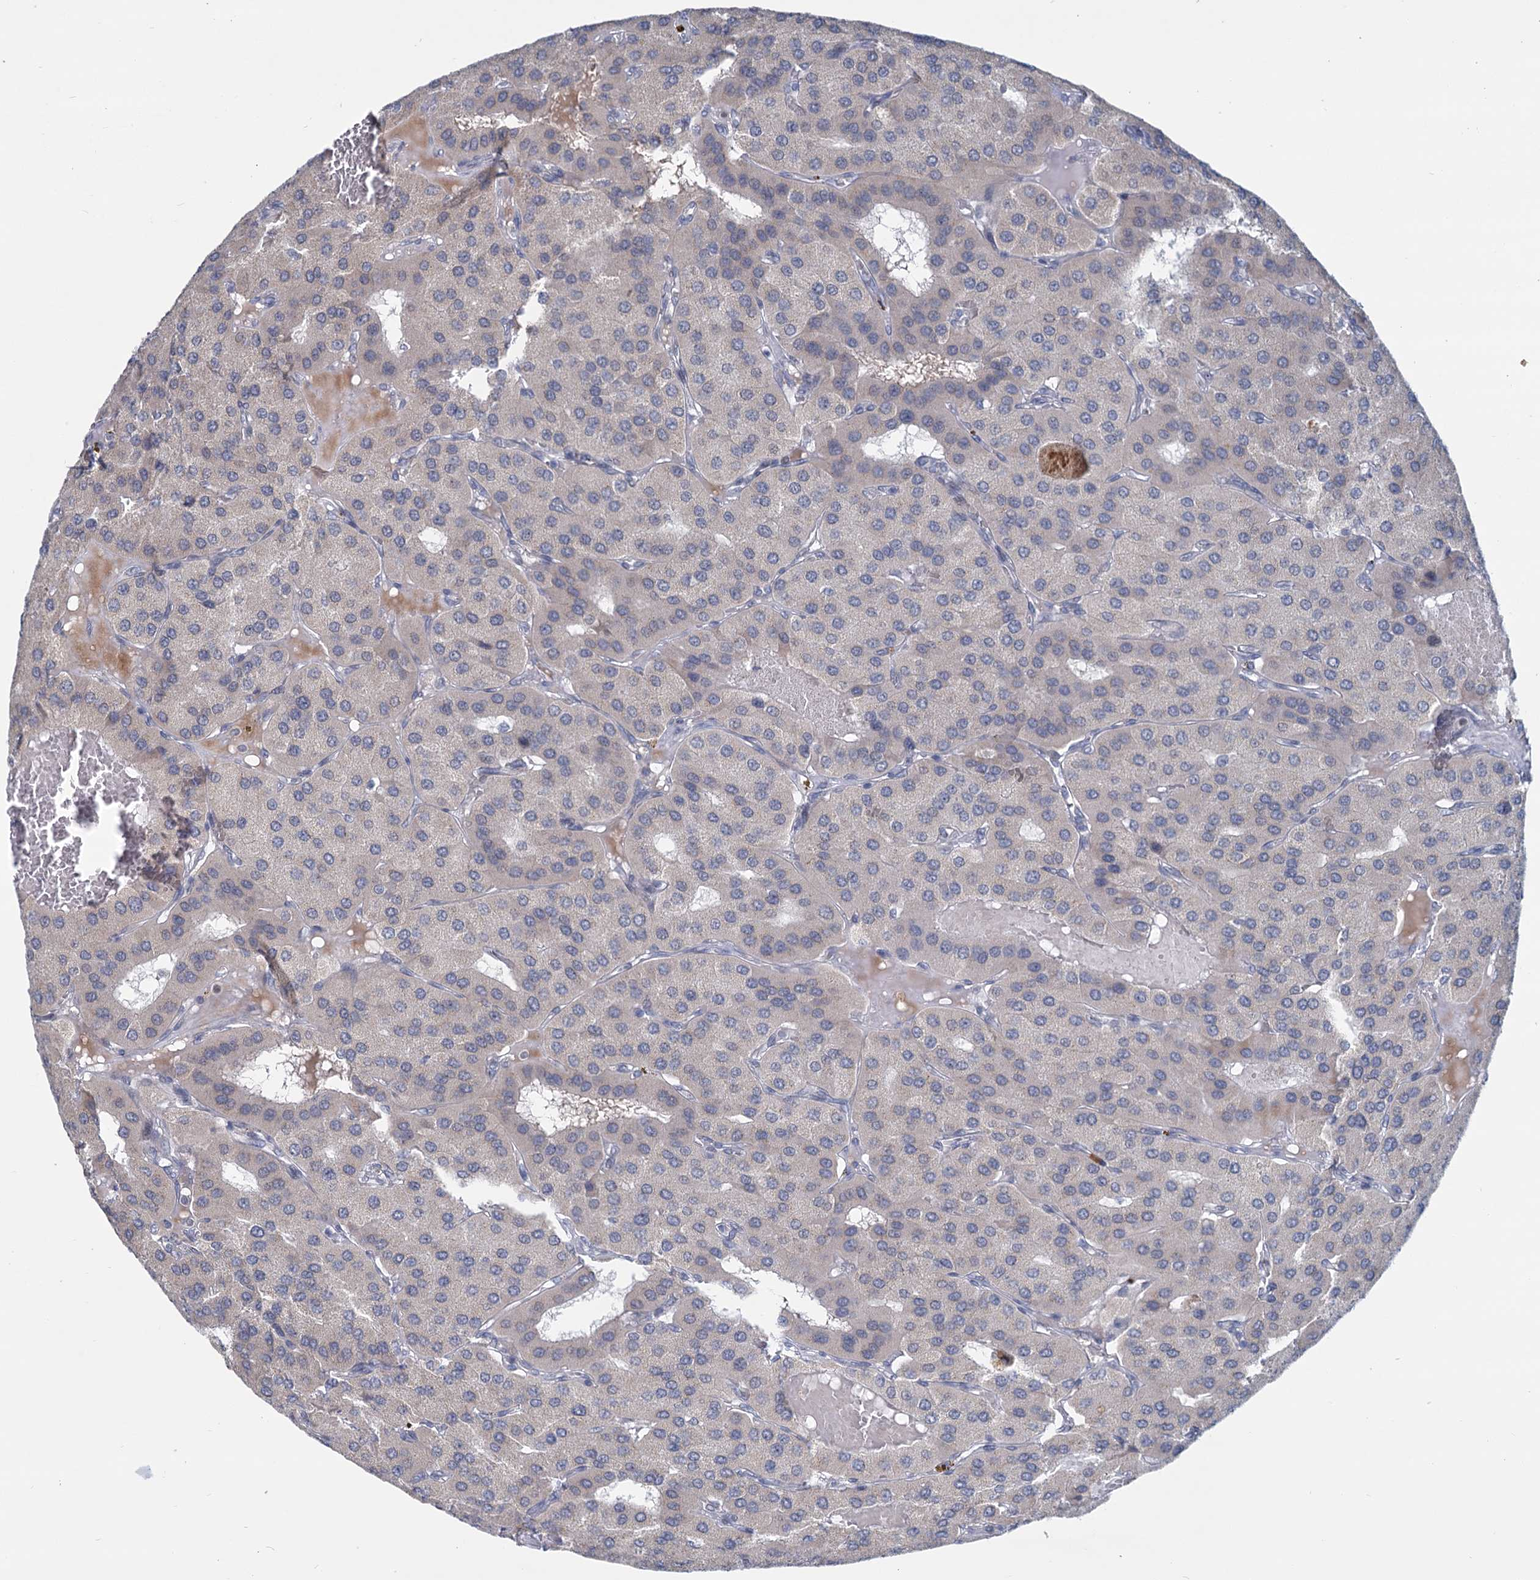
{"staining": {"intensity": "negative", "quantity": "none", "location": "none"}, "tissue": "parathyroid gland", "cell_type": "Glandular cells", "image_type": "normal", "snomed": [{"axis": "morphology", "description": "Normal tissue, NOS"}, {"axis": "morphology", "description": "Adenoma, NOS"}, {"axis": "topography", "description": "Parathyroid gland"}], "caption": "Immunohistochemistry (IHC) photomicrograph of normal human parathyroid gland stained for a protein (brown), which demonstrates no expression in glandular cells.", "gene": "STAP1", "patient": {"sex": "female", "age": 86}}